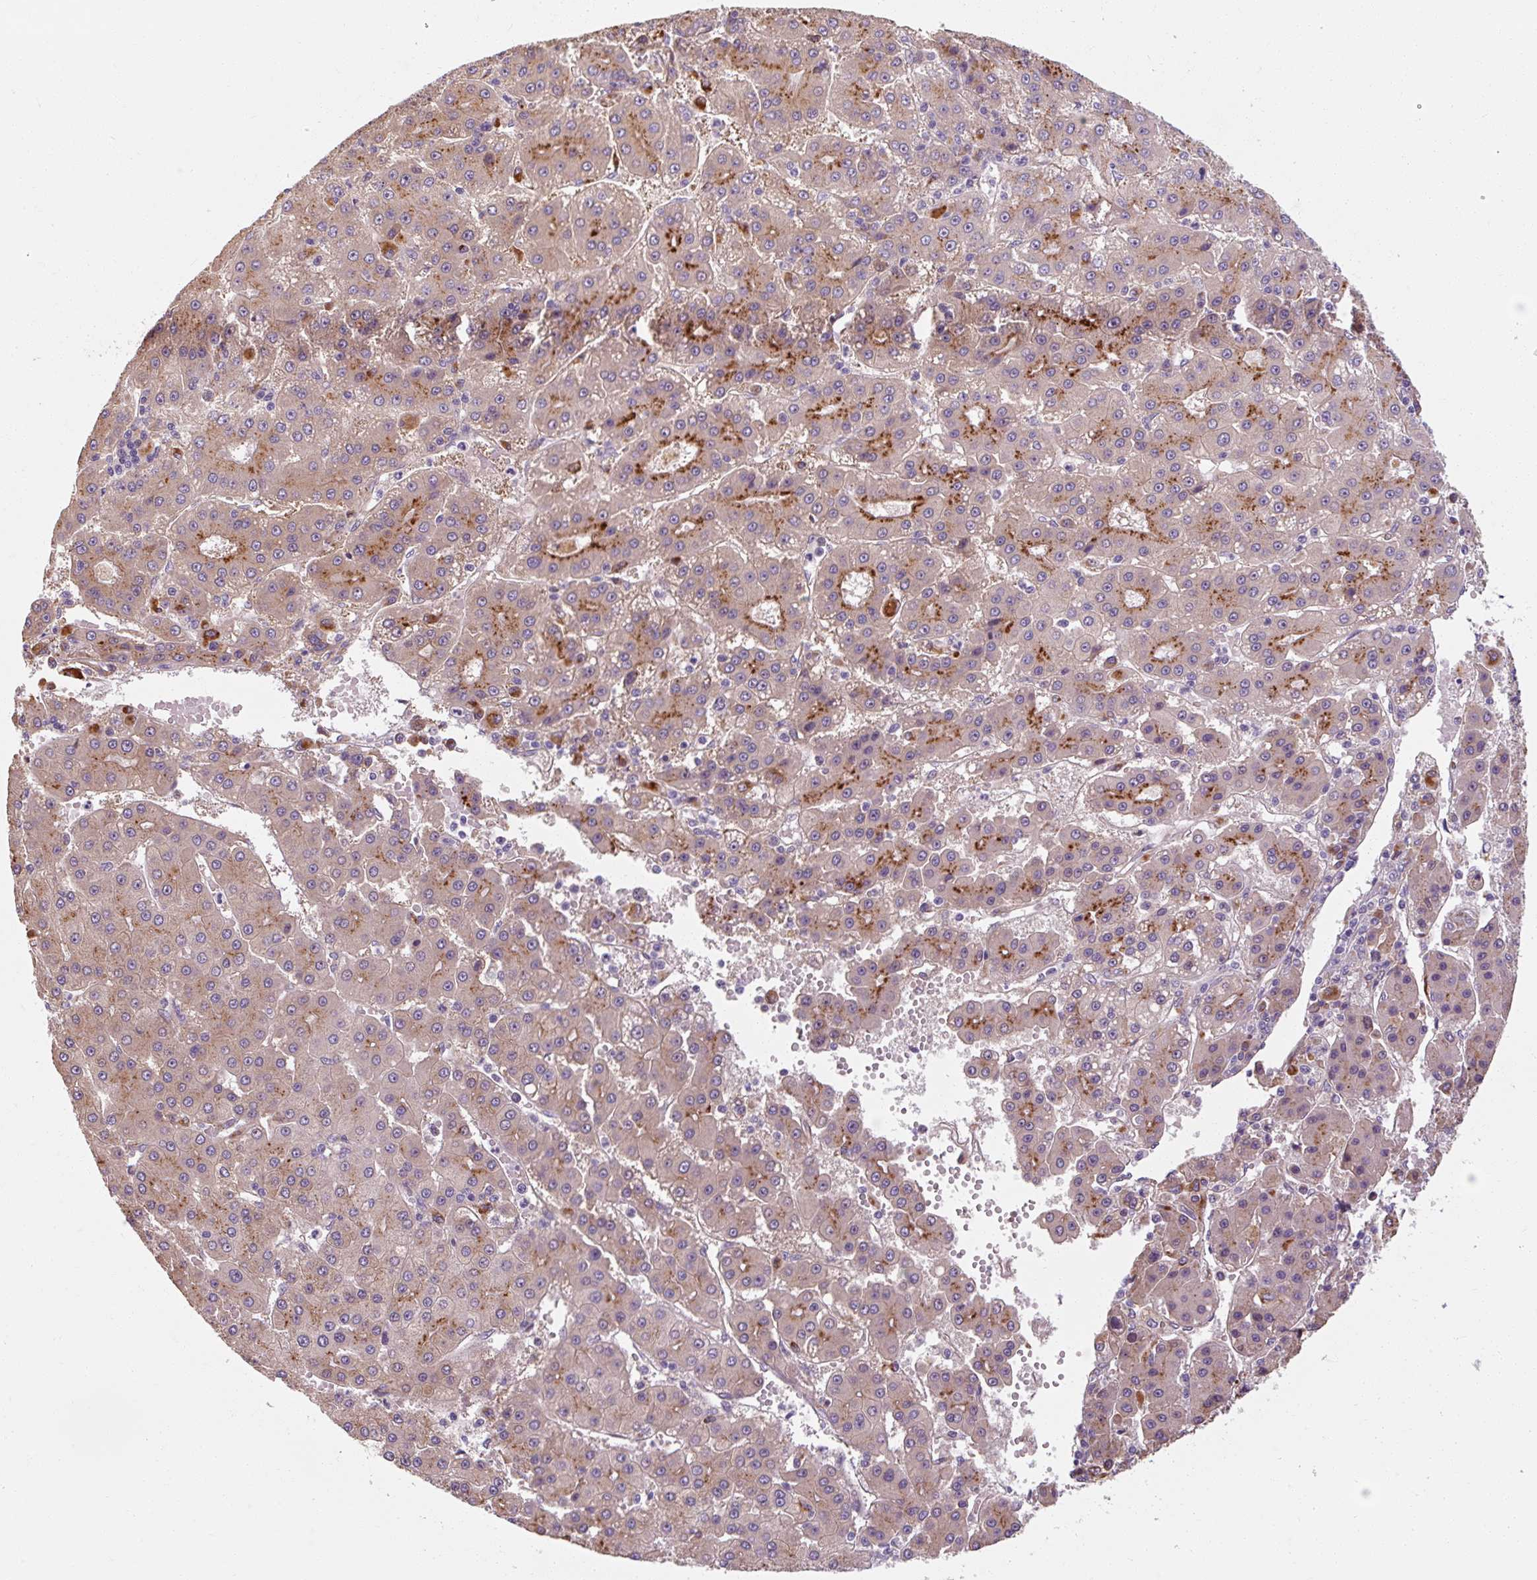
{"staining": {"intensity": "moderate", "quantity": ">75%", "location": "cytoplasmic/membranous"}, "tissue": "liver cancer", "cell_type": "Tumor cells", "image_type": "cancer", "snomed": [{"axis": "morphology", "description": "Carcinoma, Hepatocellular, NOS"}, {"axis": "topography", "description": "Liver"}], "caption": "Hepatocellular carcinoma (liver) stained with a protein marker demonstrates moderate staining in tumor cells.", "gene": "TBC1D4", "patient": {"sex": "male", "age": 76}}